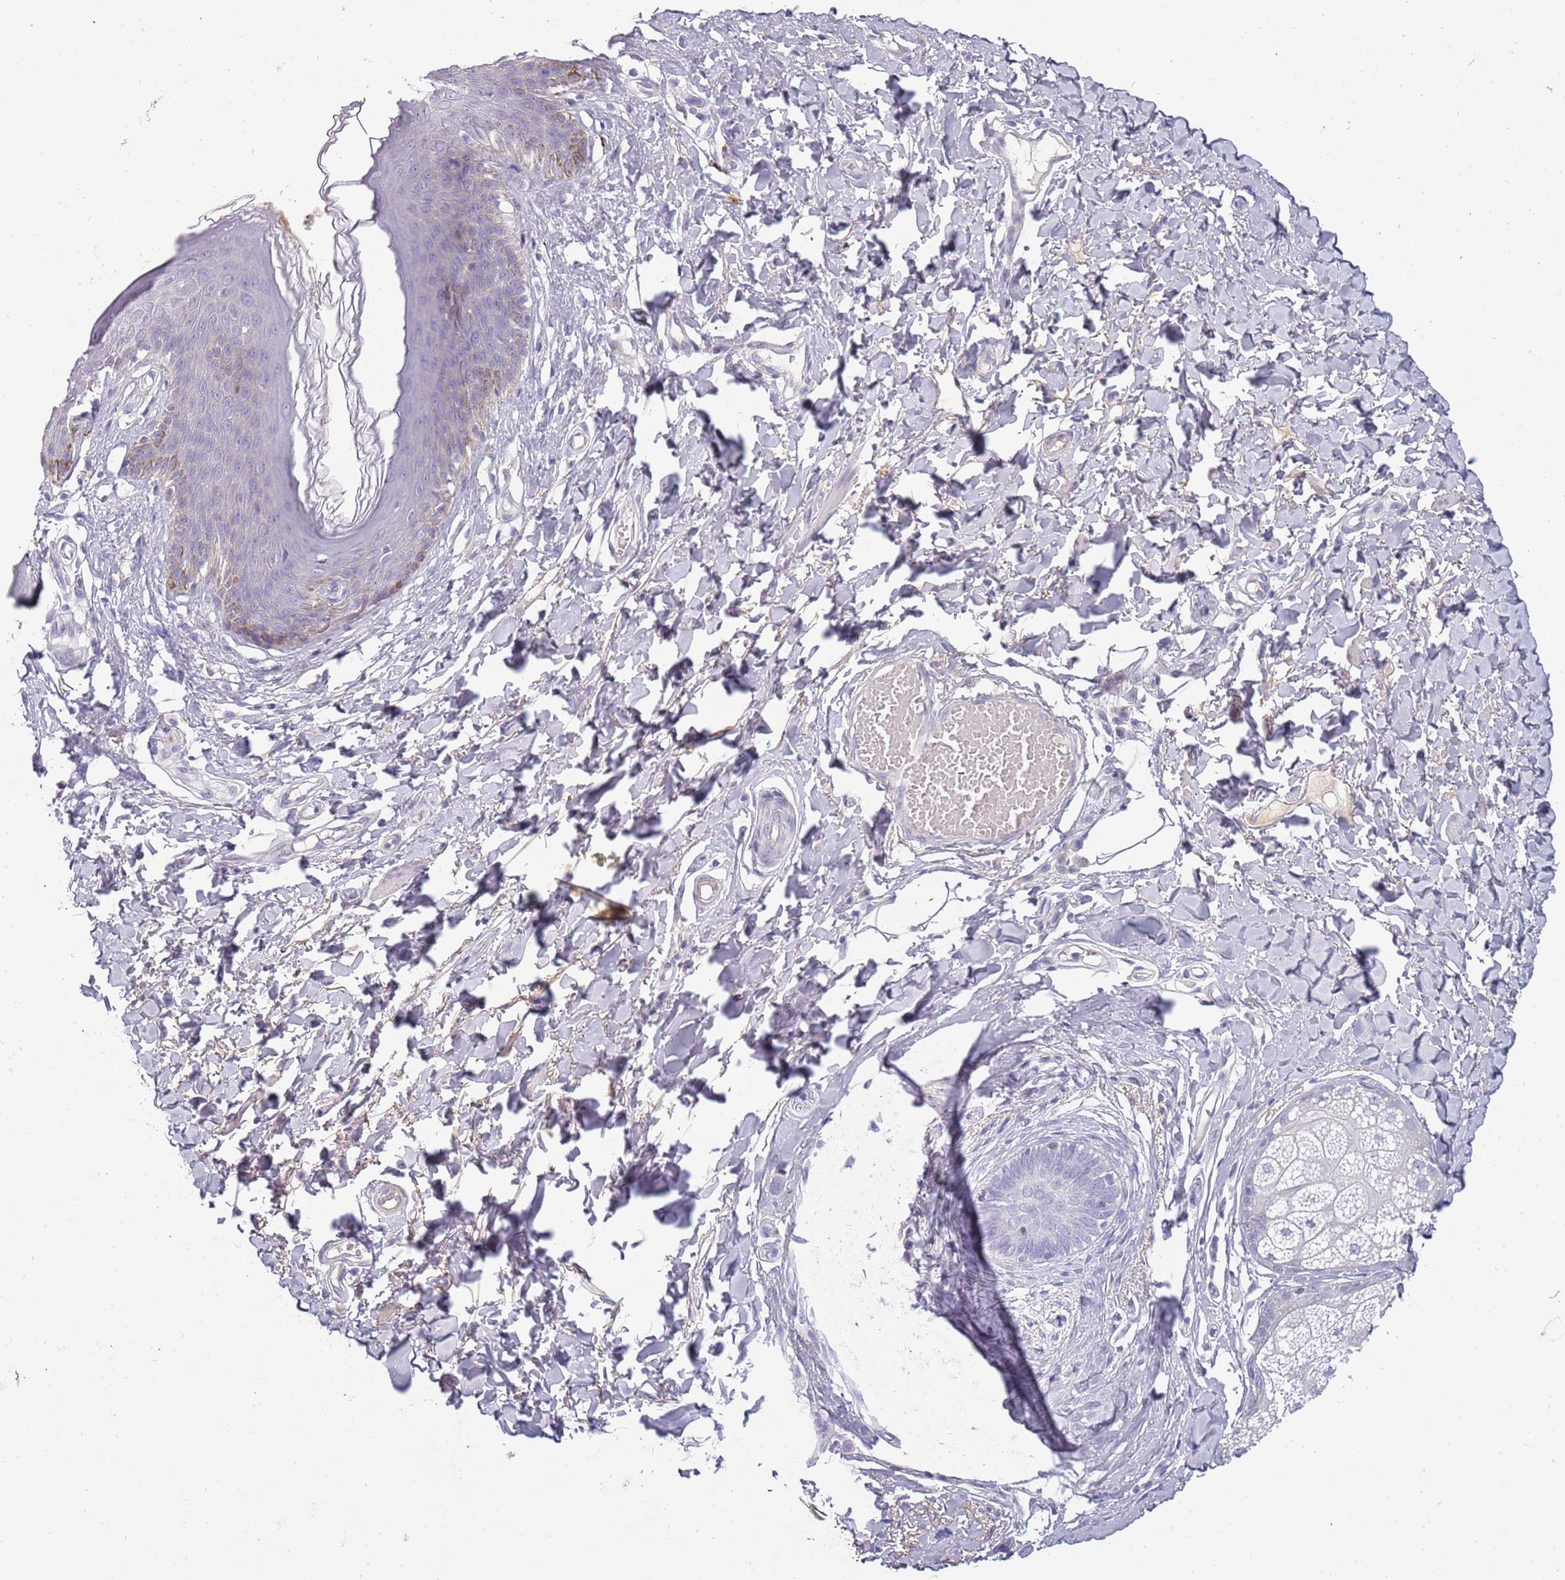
{"staining": {"intensity": "negative", "quantity": "none", "location": "none"}, "tissue": "skin", "cell_type": "Epidermal cells", "image_type": "normal", "snomed": [{"axis": "morphology", "description": "Normal tissue, NOS"}, {"axis": "topography", "description": "Vulva"}], "caption": "An IHC photomicrograph of unremarkable skin is shown. There is no staining in epidermal cells of skin.", "gene": "TNFRSF6B", "patient": {"sex": "female", "age": 66}}